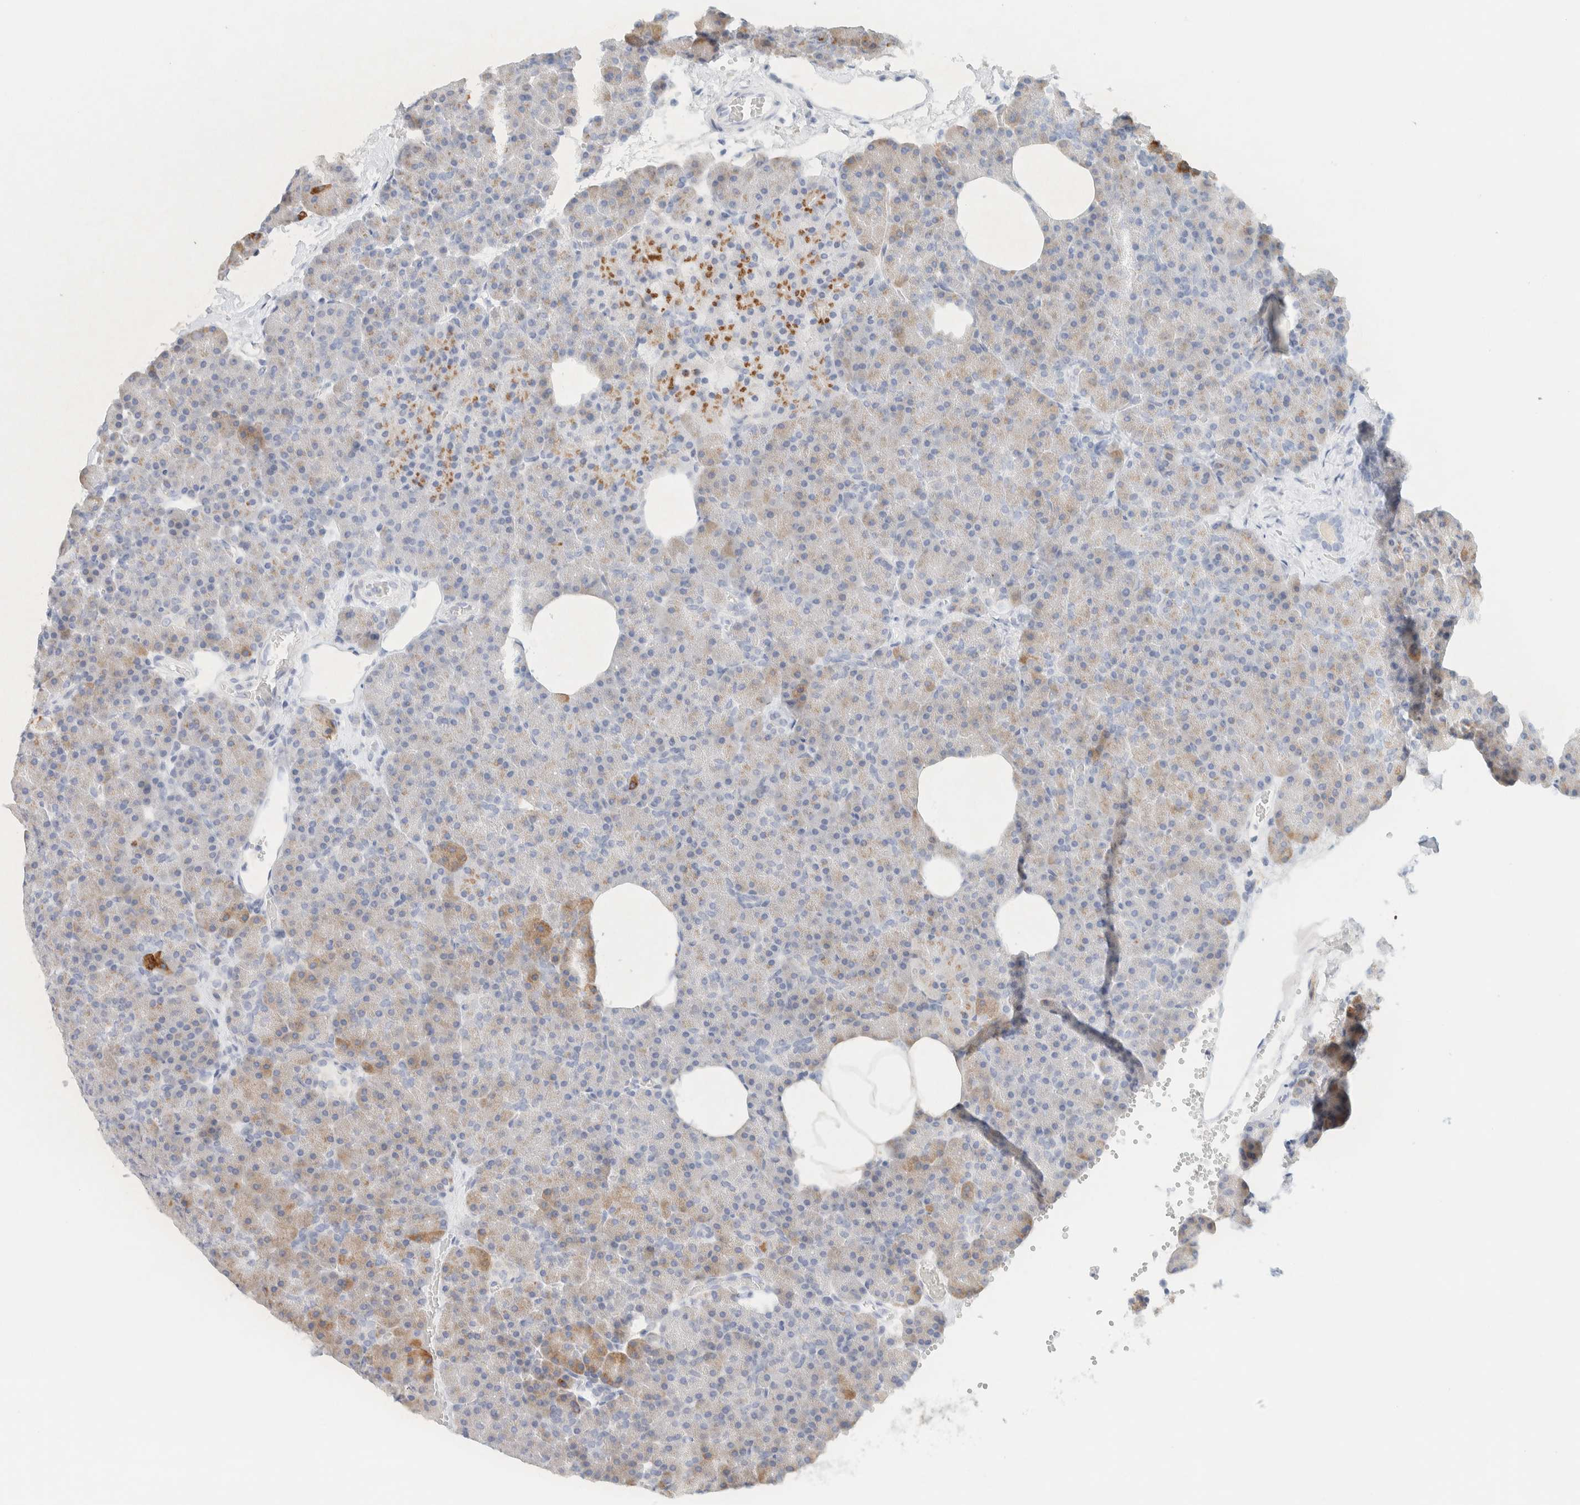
{"staining": {"intensity": "moderate", "quantity": "25%-75%", "location": "cytoplasmic/membranous"}, "tissue": "pancreas", "cell_type": "Exocrine glandular cells", "image_type": "normal", "snomed": [{"axis": "morphology", "description": "Normal tissue, NOS"}, {"axis": "morphology", "description": "Carcinoid, malignant, NOS"}, {"axis": "topography", "description": "Pancreas"}], "caption": "Immunohistochemistry histopathology image of normal pancreas stained for a protein (brown), which reveals medium levels of moderate cytoplasmic/membranous positivity in approximately 25%-75% of exocrine glandular cells.", "gene": "SPNS3", "patient": {"sex": "female", "age": 35}}